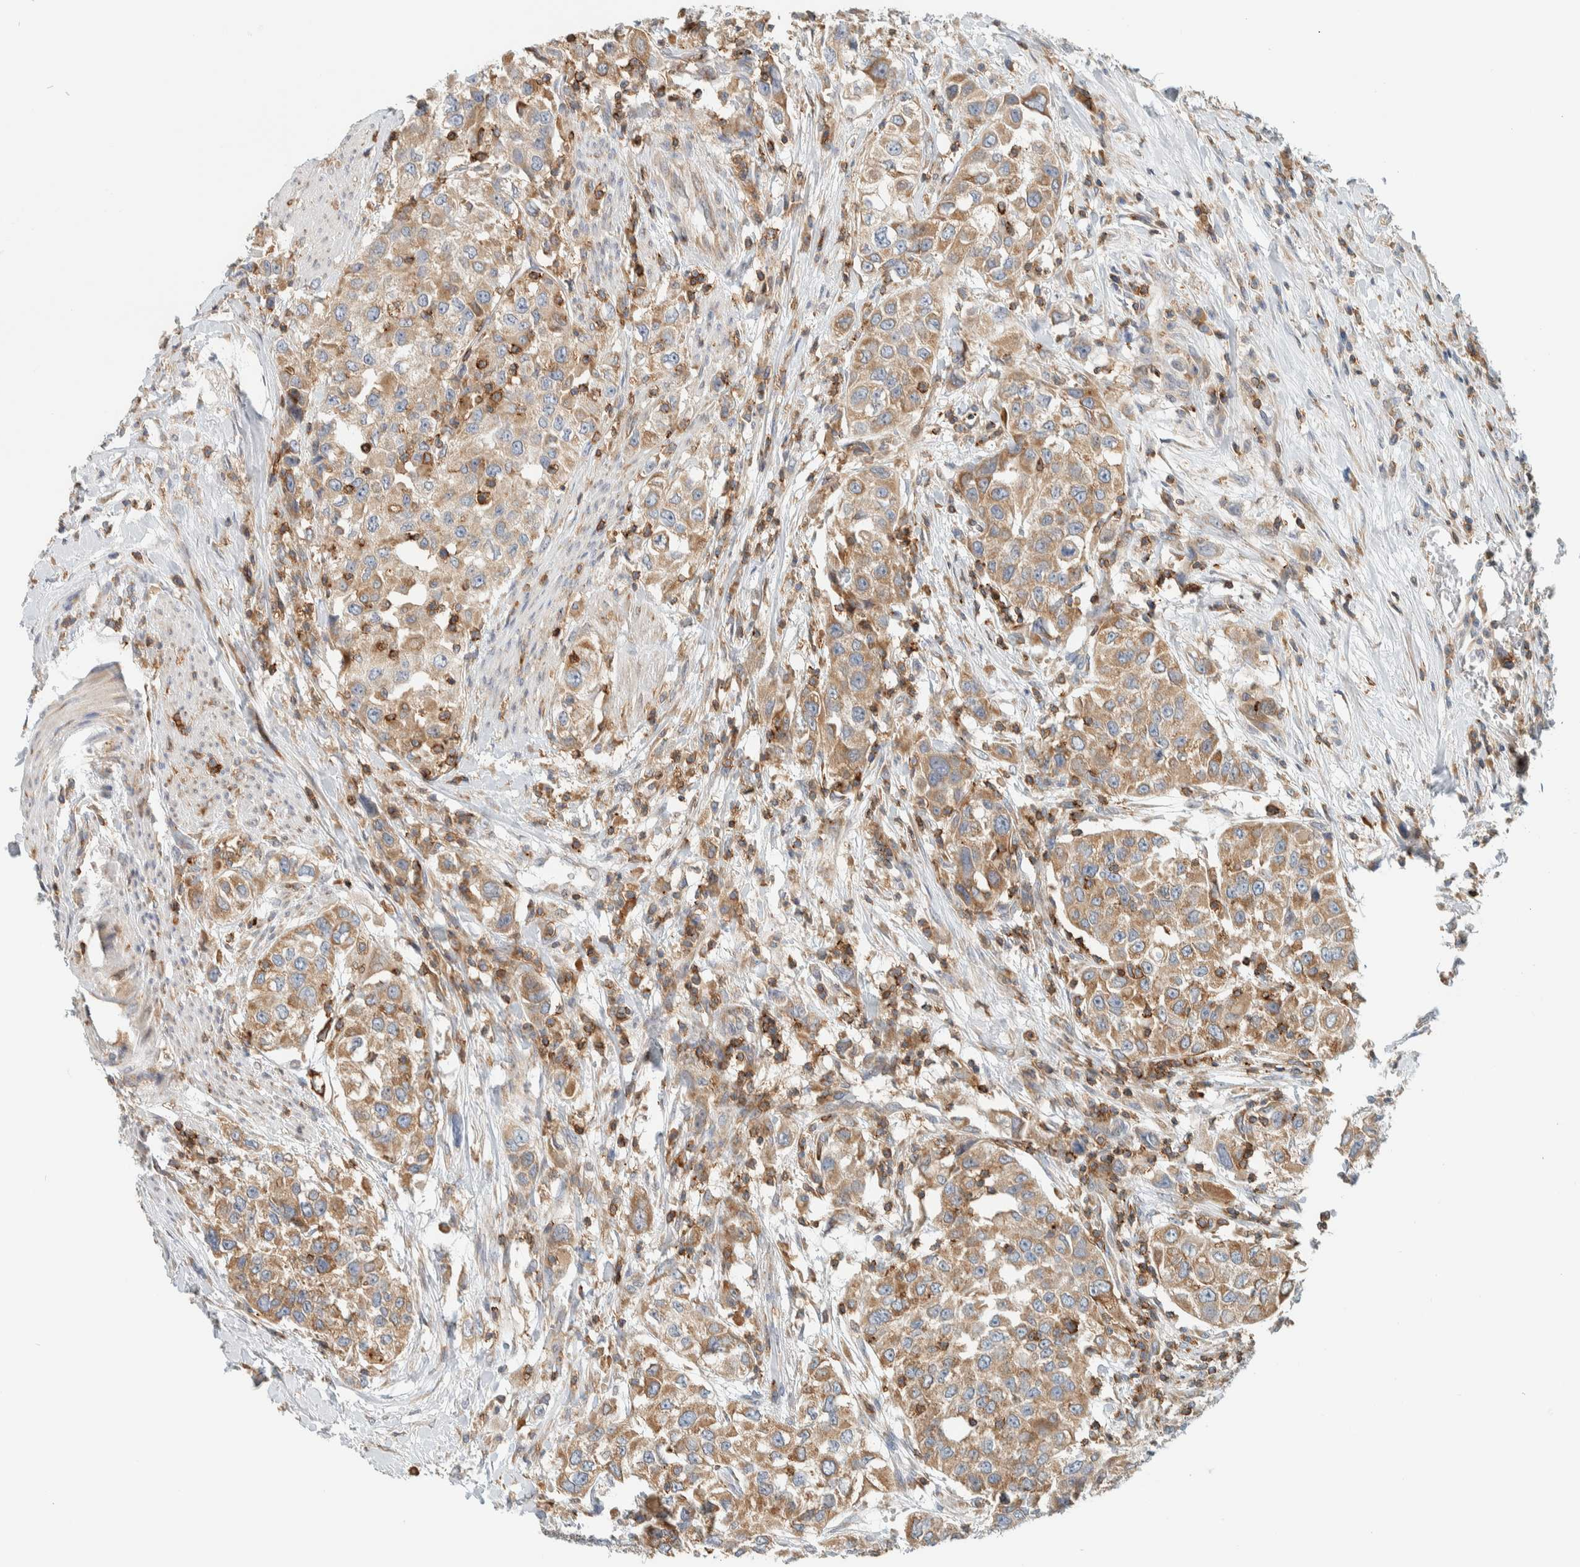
{"staining": {"intensity": "moderate", "quantity": ">75%", "location": "cytoplasmic/membranous"}, "tissue": "urothelial cancer", "cell_type": "Tumor cells", "image_type": "cancer", "snomed": [{"axis": "morphology", "description": "Urothelial carcinoma, High grade"}, {"axis": "topography", "description": "Urinary bladder"}], "caption": "This photomicrograph reveals IHC staining of urothelial cancer, with medium moderate cytoplasmic/membranous expression in about >75% of tumor cells.", "gene": "CCDC57", "patient": {"sex": "female", "age": 80}}